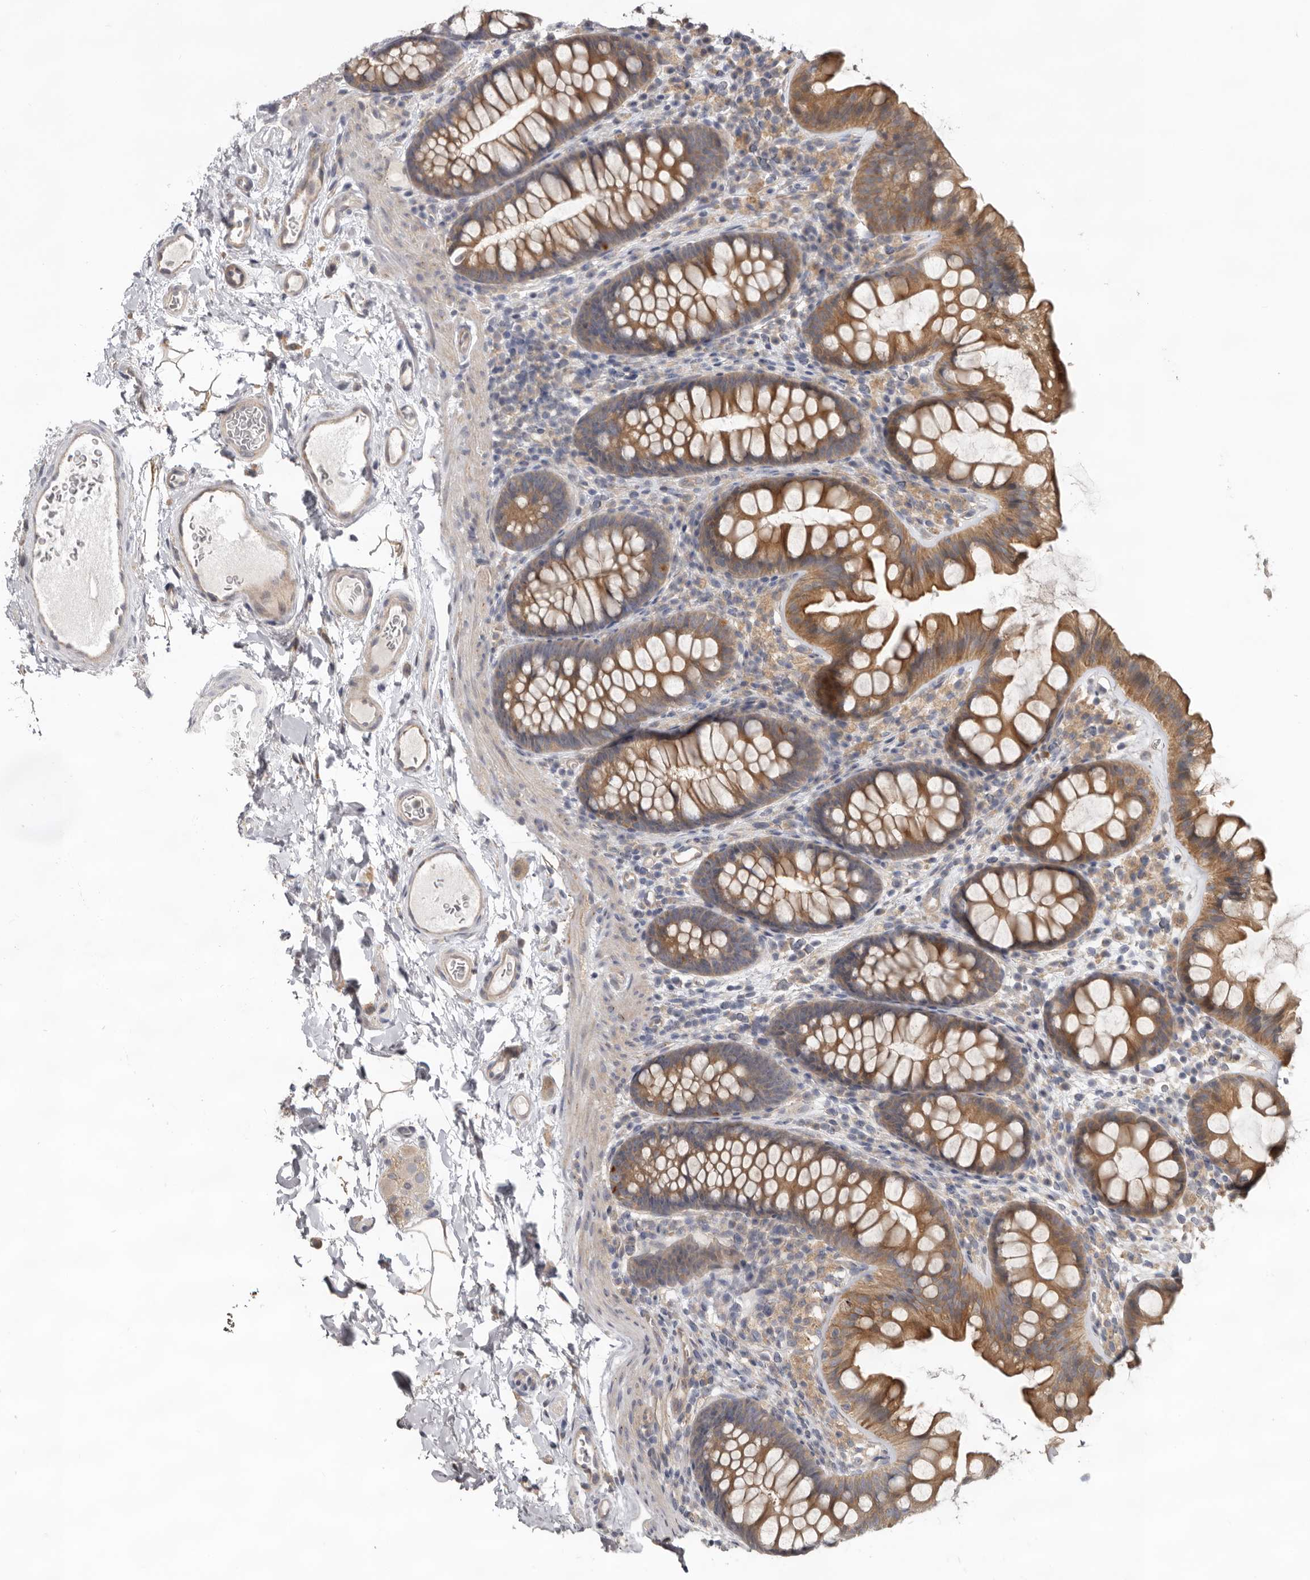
{"staining": {"intensity": "negative", "quantity": "none", "location": "none"}, "tissue": "colon", "cell_type": "Endothelial cells", "image_type": "normal", "snomed": [{"axis": "morphology", "description": "Normal tissue, NOS"}, {"axis": "topography", "description": "Colon"}], "caption": "DAB immunohistochemical staining of unremarkable human colon displays no significant expression in endothelial cells. (Stains: DAB (3,3'-diaminobenzidine) immunohistochemistry with hematoxylin counter stain, Microscopy: brightfield microscopy at high magnification).", "gene": "HINT3", "patient": {"sex": "female", "age": 62}}